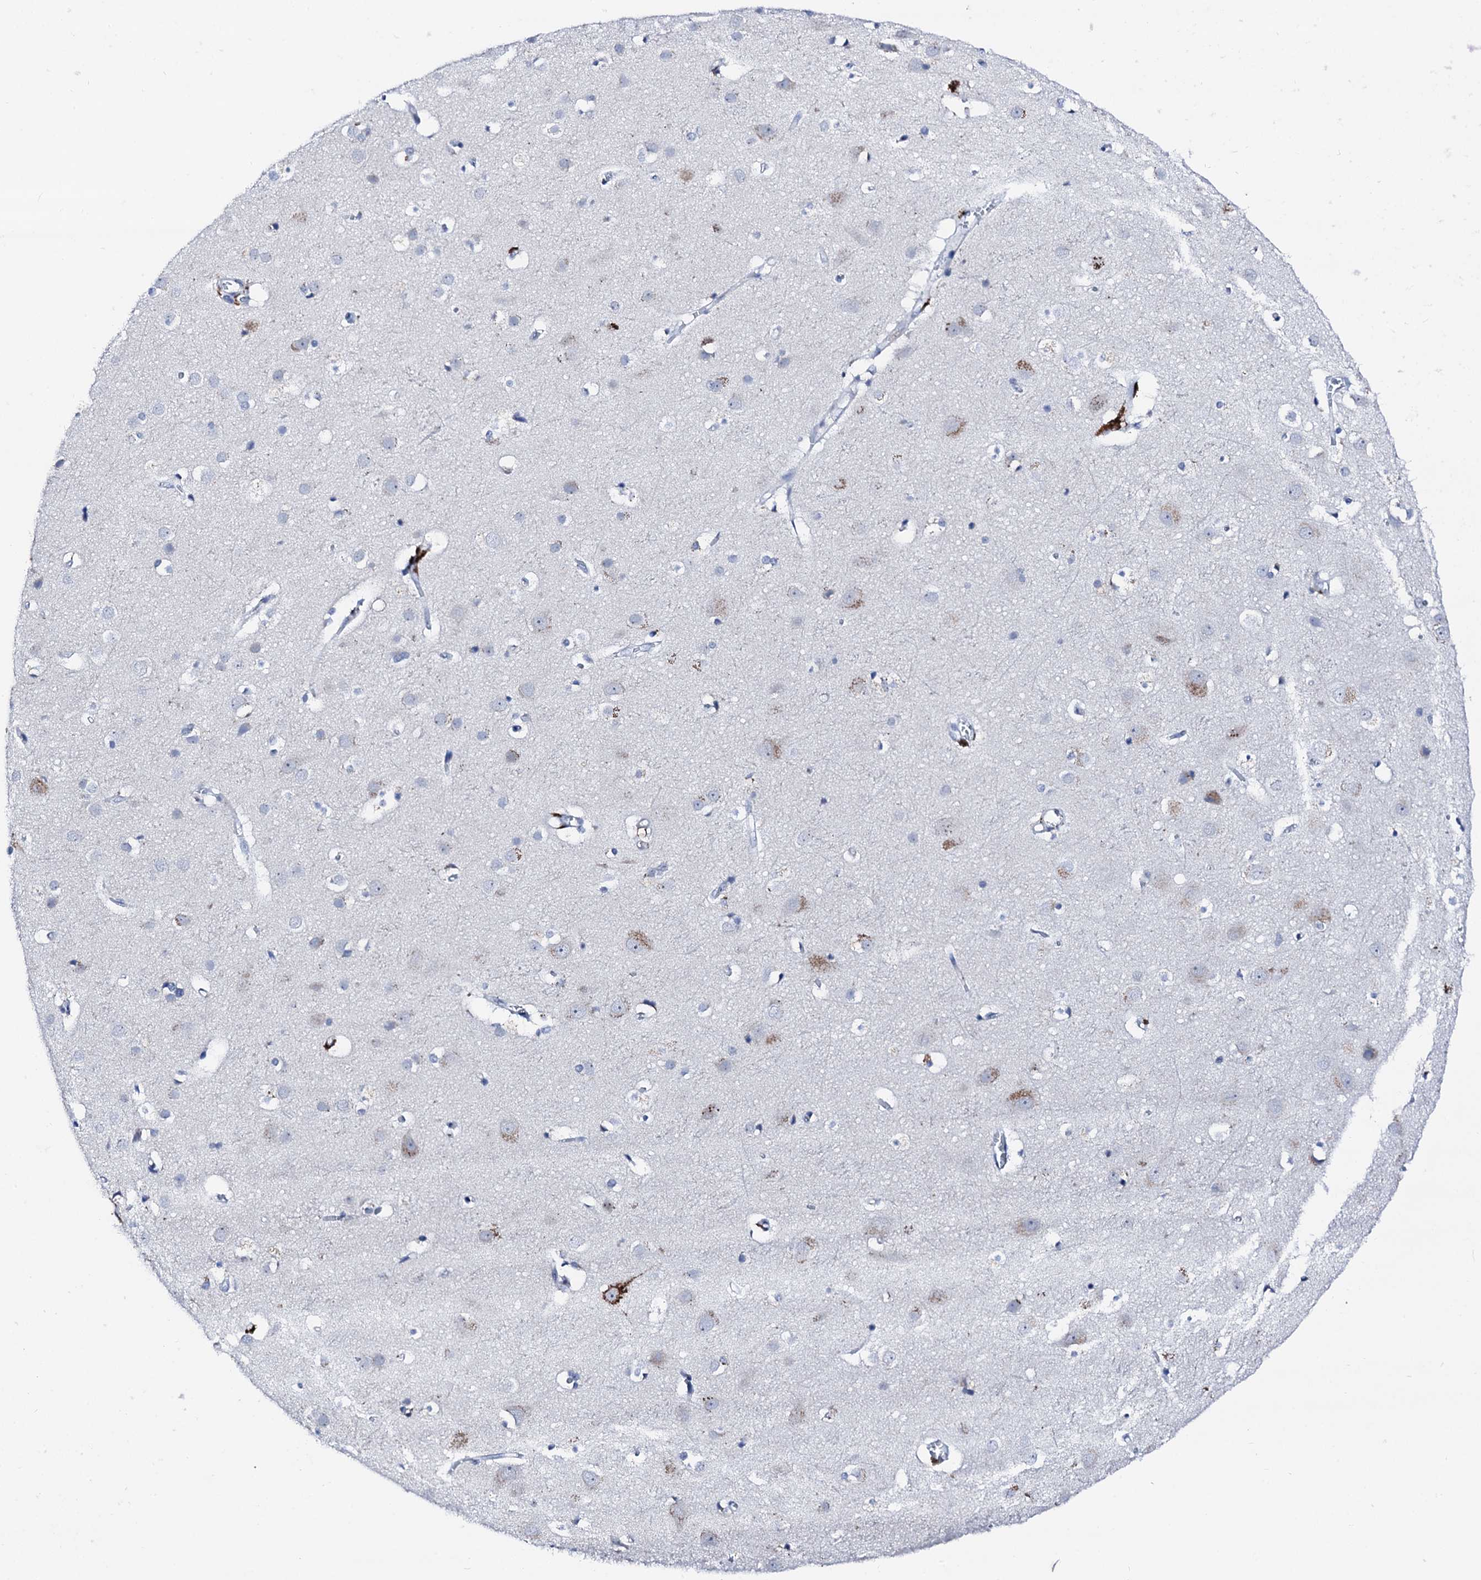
{"staining": {"intensity": "negative", "quantity": "none", "location": "none"}, "tissue": "cerebral cortex", "cell_type": "Endothelial cells", "image_type": "normal", "snomed": [{"axis": "morphology", "description": "Normal tissue, NOS"}, {"axis": "topography", "description": "Cerebral cortex"}], "caption": "Immunohistochemistry (IHC) of unremarkable human cerebral cortex exhibits no expression in endothelial cells.", "gene": "TRAFD1", "patient": {"sex": "male", "age": 54}}